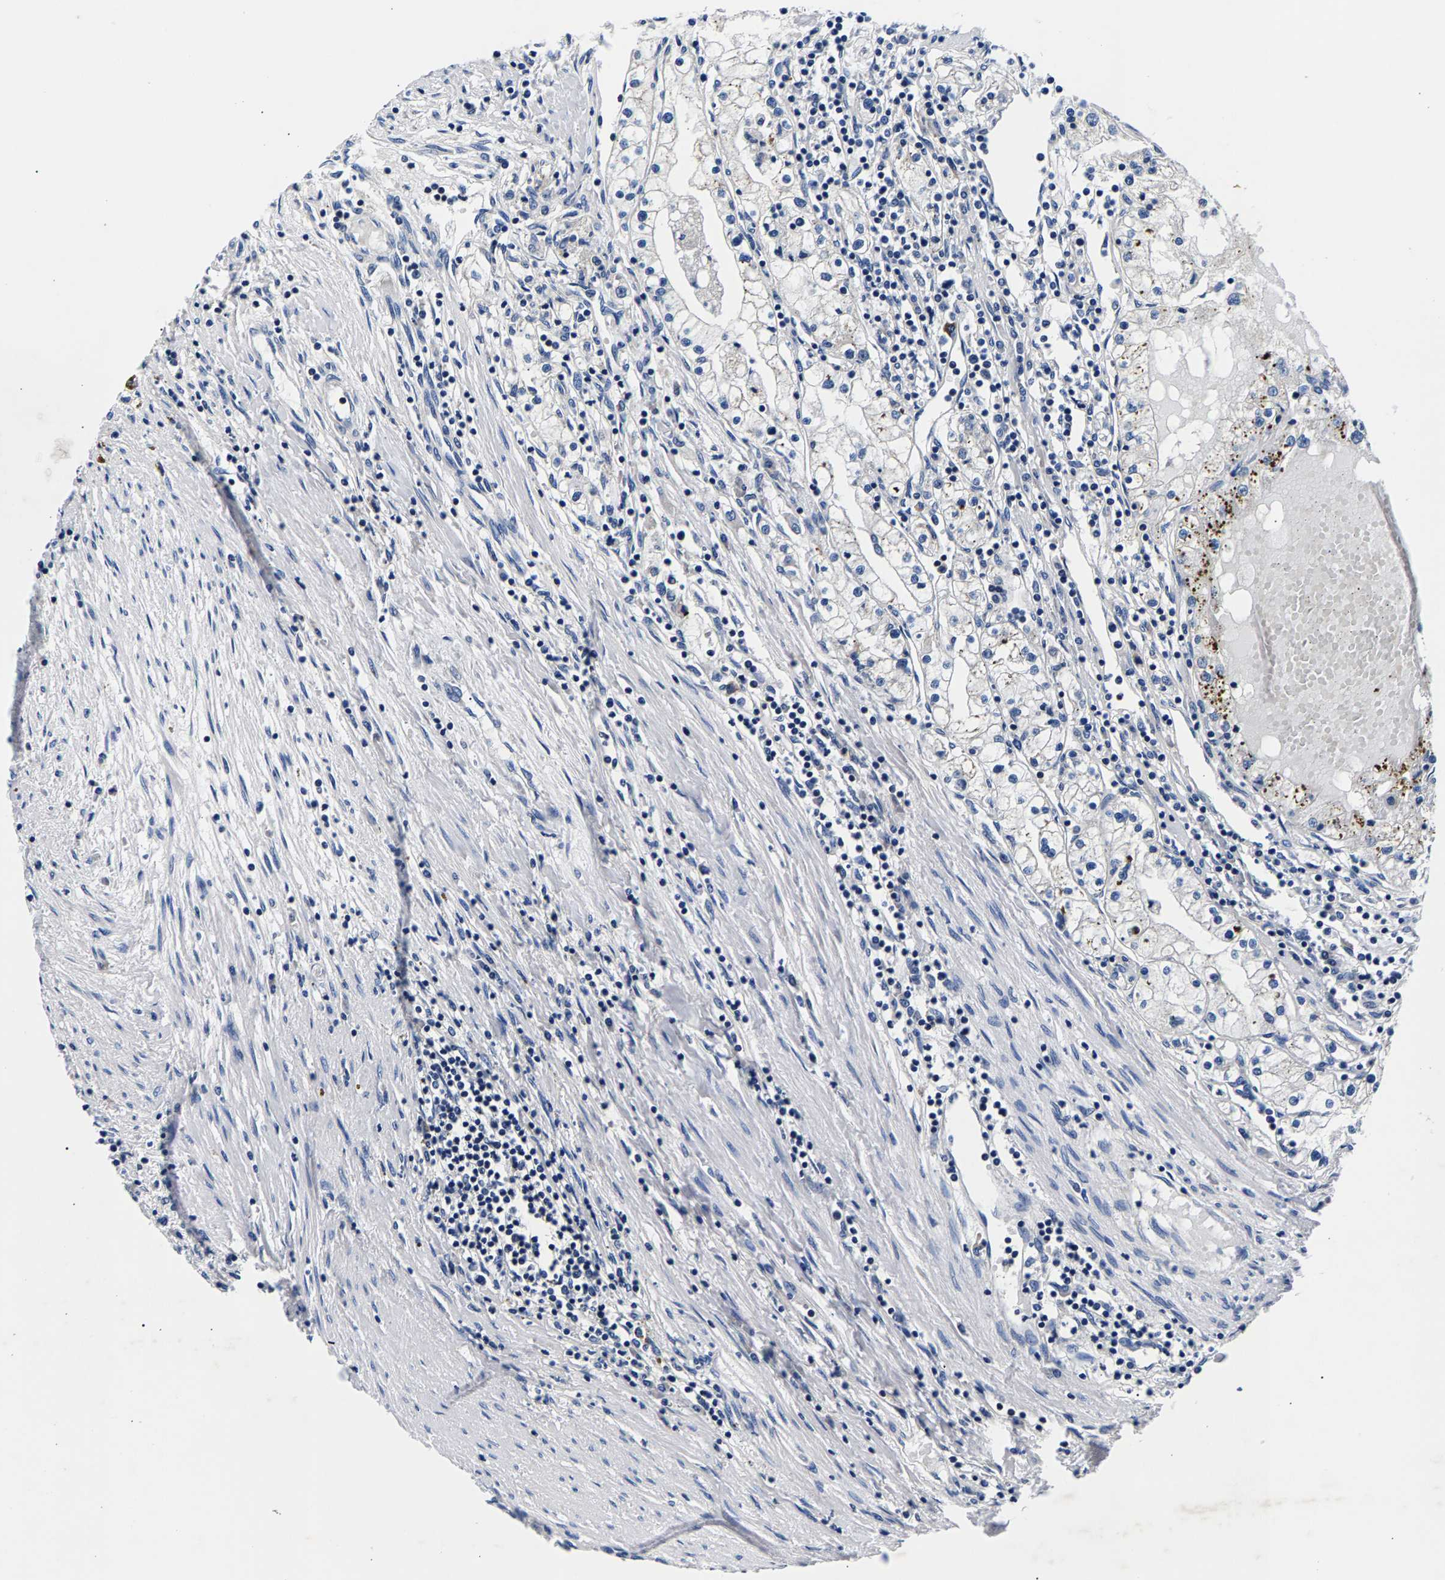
{"staining": {"intensity": "negative", "quantity": "none", "location": "none"}, "tissue": "renal cancer", "cell_type": "Tumor cells", "image_type": "cancer", "snomed": [{"axis": "morphology", "description": "Adenocarcinoma, NOS"}, {"axis": "topography", "description": "Kidney"}], "caption": "Renal adenocarcinoma was stained to show a protein in brown. There is no significant staining in tumor cells. (DAB IHC visualized using brightfield microscopy, high magnification).", "gene": "PHF24", "patient": {"sex": "male", "age": 68}}